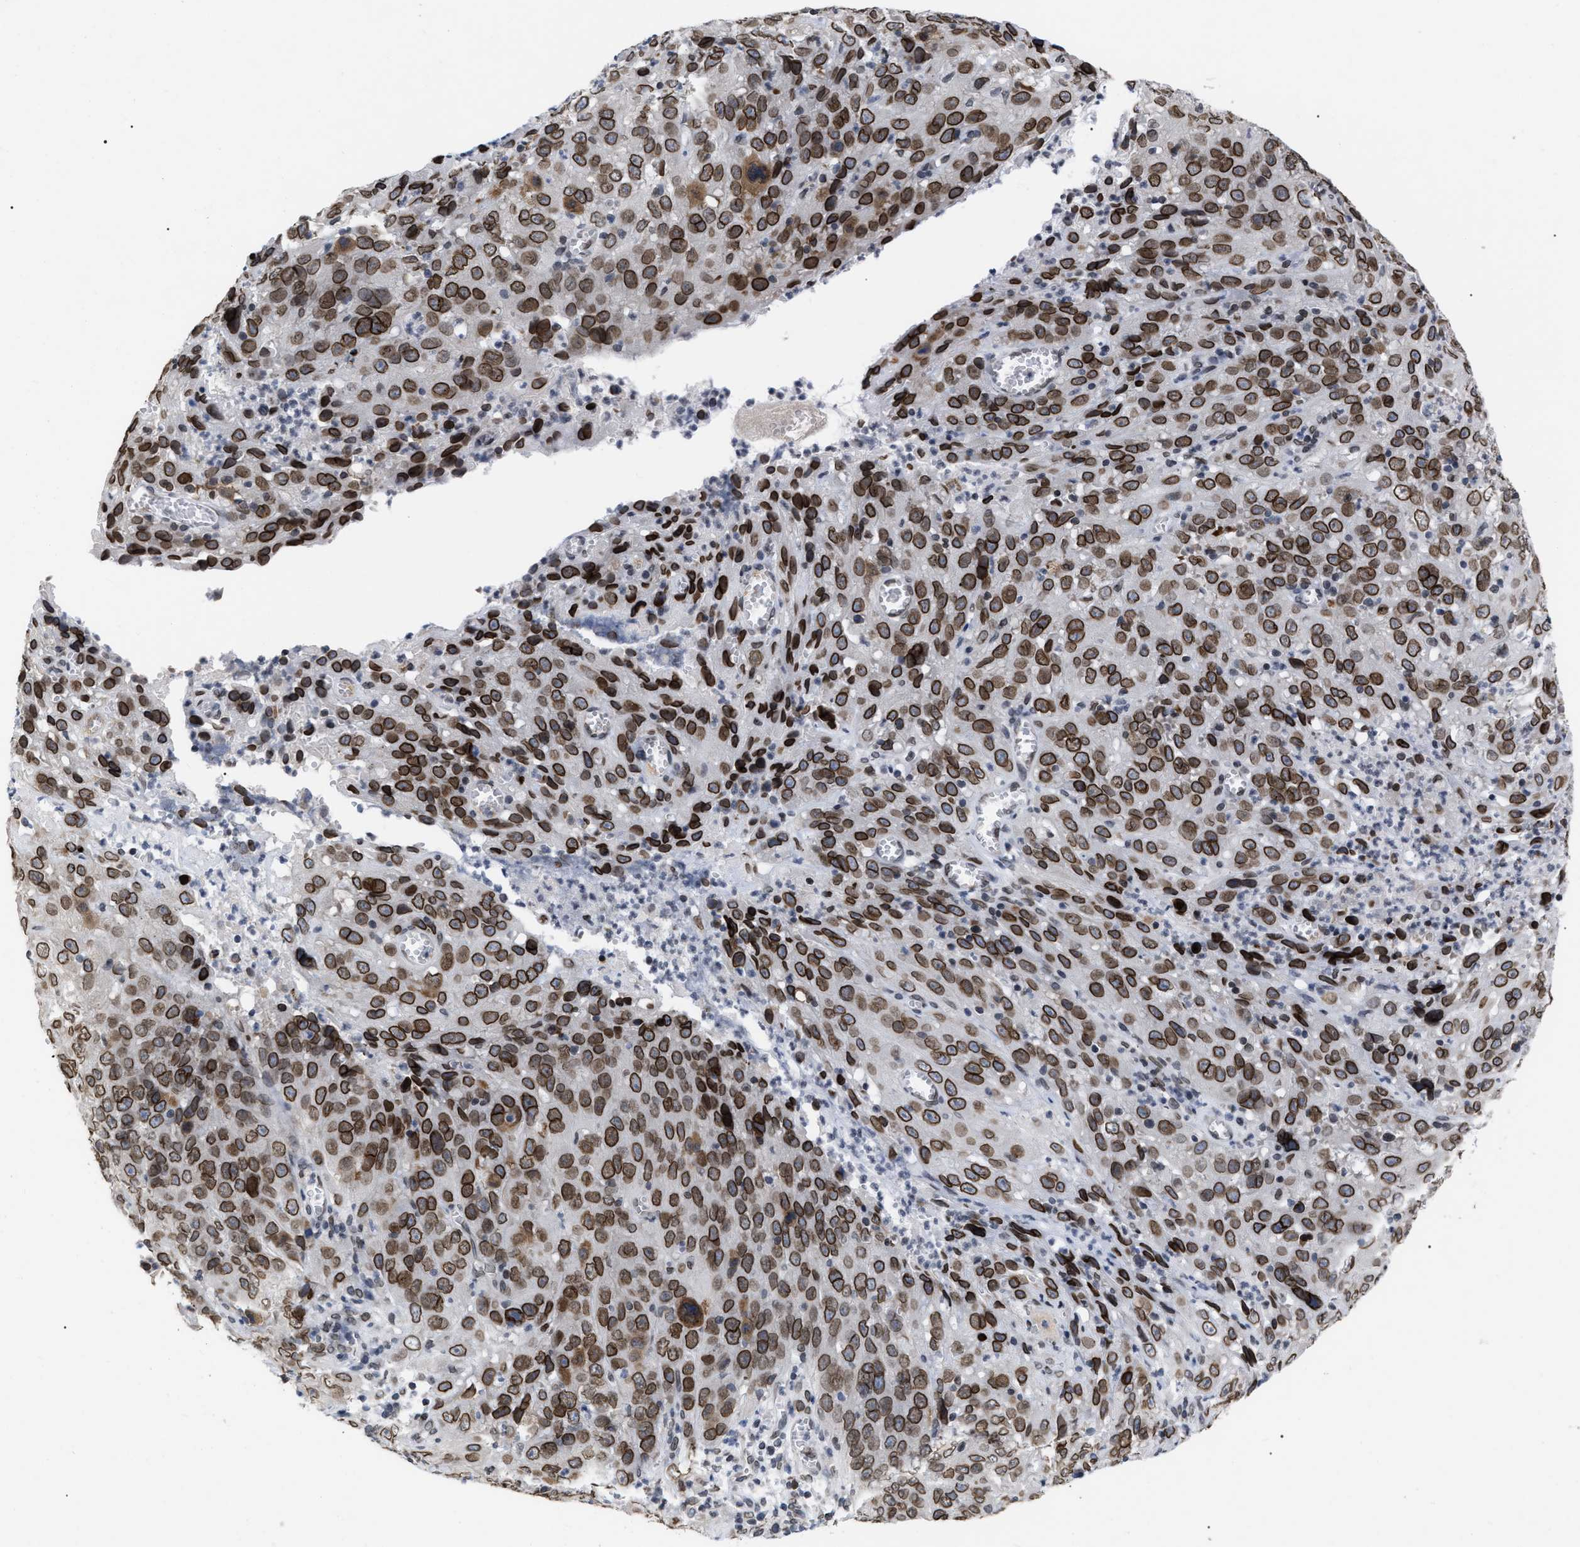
{"staining": {"intensity": "strong", "quantity": ">75%", "location": "cytoplasmic/membranous,nuclear"}, "tissue": "cervical cancer", "cell_type": "Tumor cells", "image_type": "cancer", "snomed": [{"axis": "morphology", "description": "Squamous cell carcinoma, NOS"}, {"axis": "topography", "description": "Cervix"}], "caption": "IHC of squamous cell carcinoma (cervical) shows high levels of strong cytoplasmic/membranous and nuclear positivity in about >75% of tumor cells.", "gene": "TPR", "patient": {"sex": "female", "age": 32}}